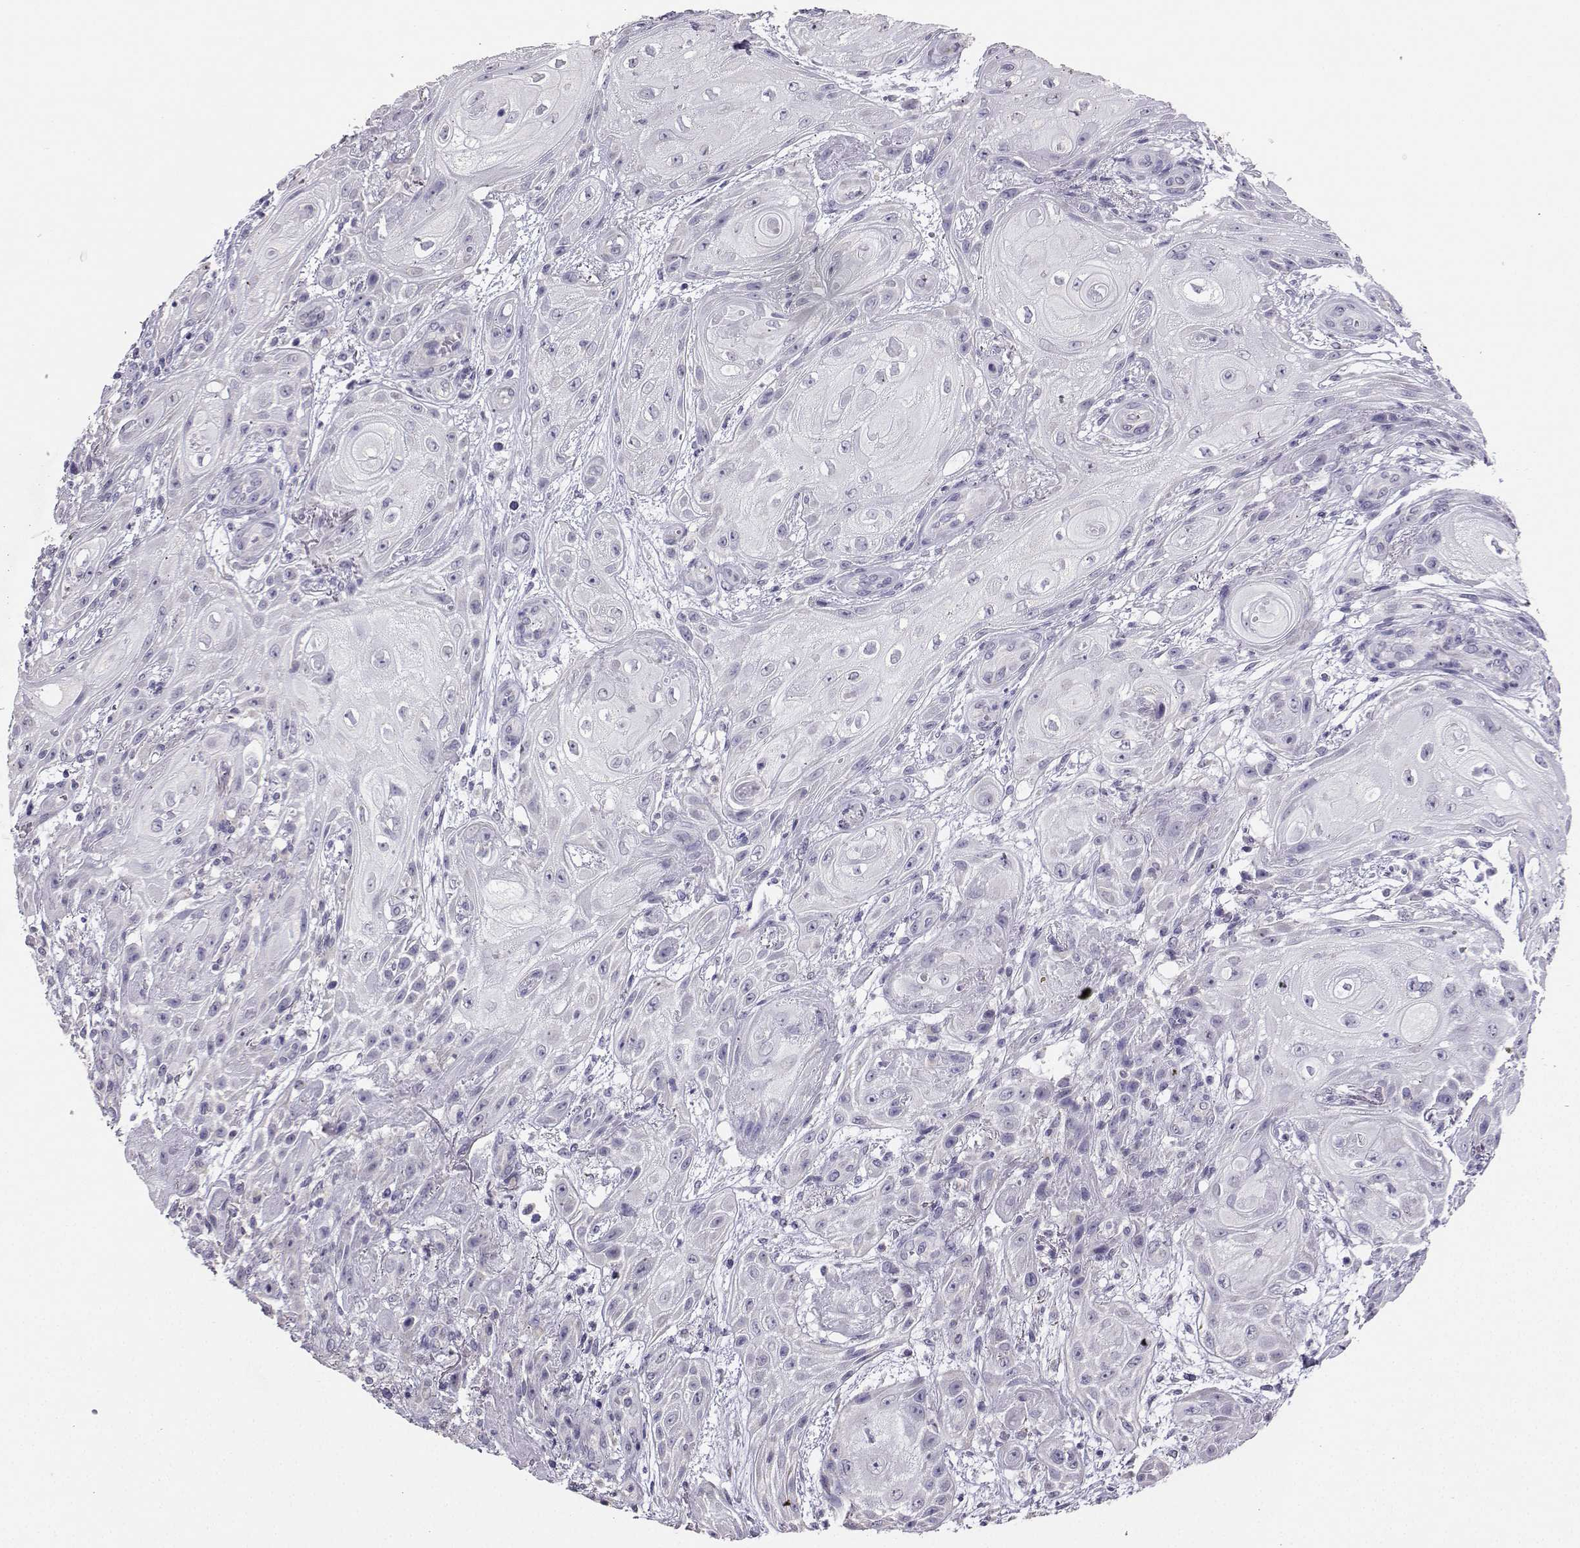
{"staining": {"intensity": "negative", "quantity": "none", "location": "none"}, "tissue": "skin cancer", "cell_type": "Tumor cells", "image_type": "cancer", "snomed": [{"axis": "morphology", "description": "Squamous cell carcinoma, NOS"}, {"axis": "topography", "description": "Skin"}], "caption": "The immunohistochemistry (IHC) photomicrograph has no significant staining in tumor cells of squamous cell carcinoma (skin) tissue. (DAB (3,3'-diaminobenzidine) immunohistochemistry (IHC) visualized using brightfield microscopy, high magnification).", "gene": "AVP", "patient": {"sex": "male", "age": 62}}